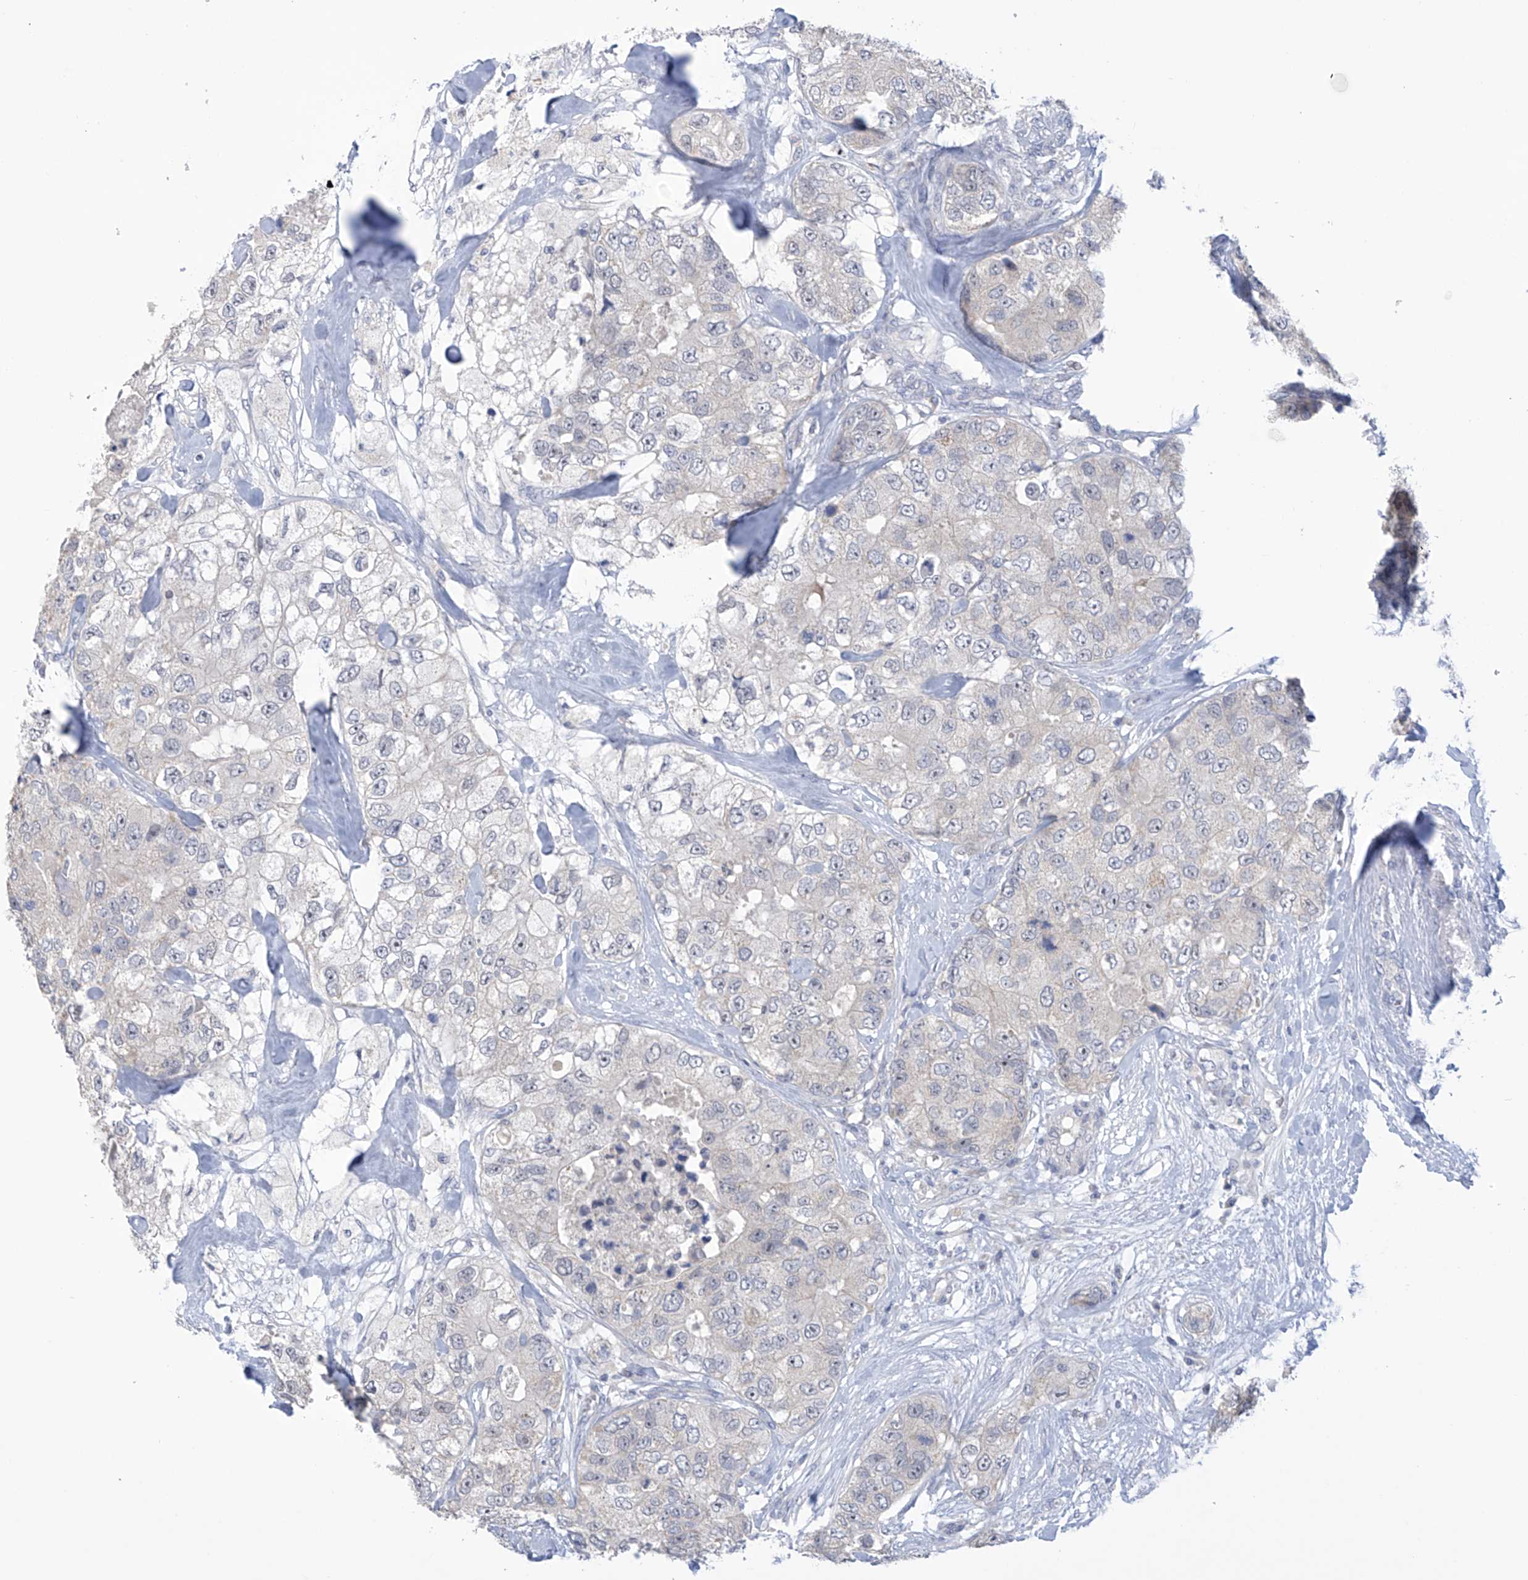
{"staining": {"intensity": "negative", "quantity": "none", "location": "none"}, "tissue": "breast cancer", "cell_type": "Tumor cells", "image_type": "cancer", "snomed": [{"axis": "morphology", "description": "Duct carcinoma"}, {"axis": "topography", "description": "Breast"}], "caption": "High power microscopy micrograph of an immunohistochemistry (IHC) micrograph of breast intraductal carcinoma, revealing no significant expression in tumor cells.", "gene": "IBA57", "patient": {"sex": "female", "age": 62}}